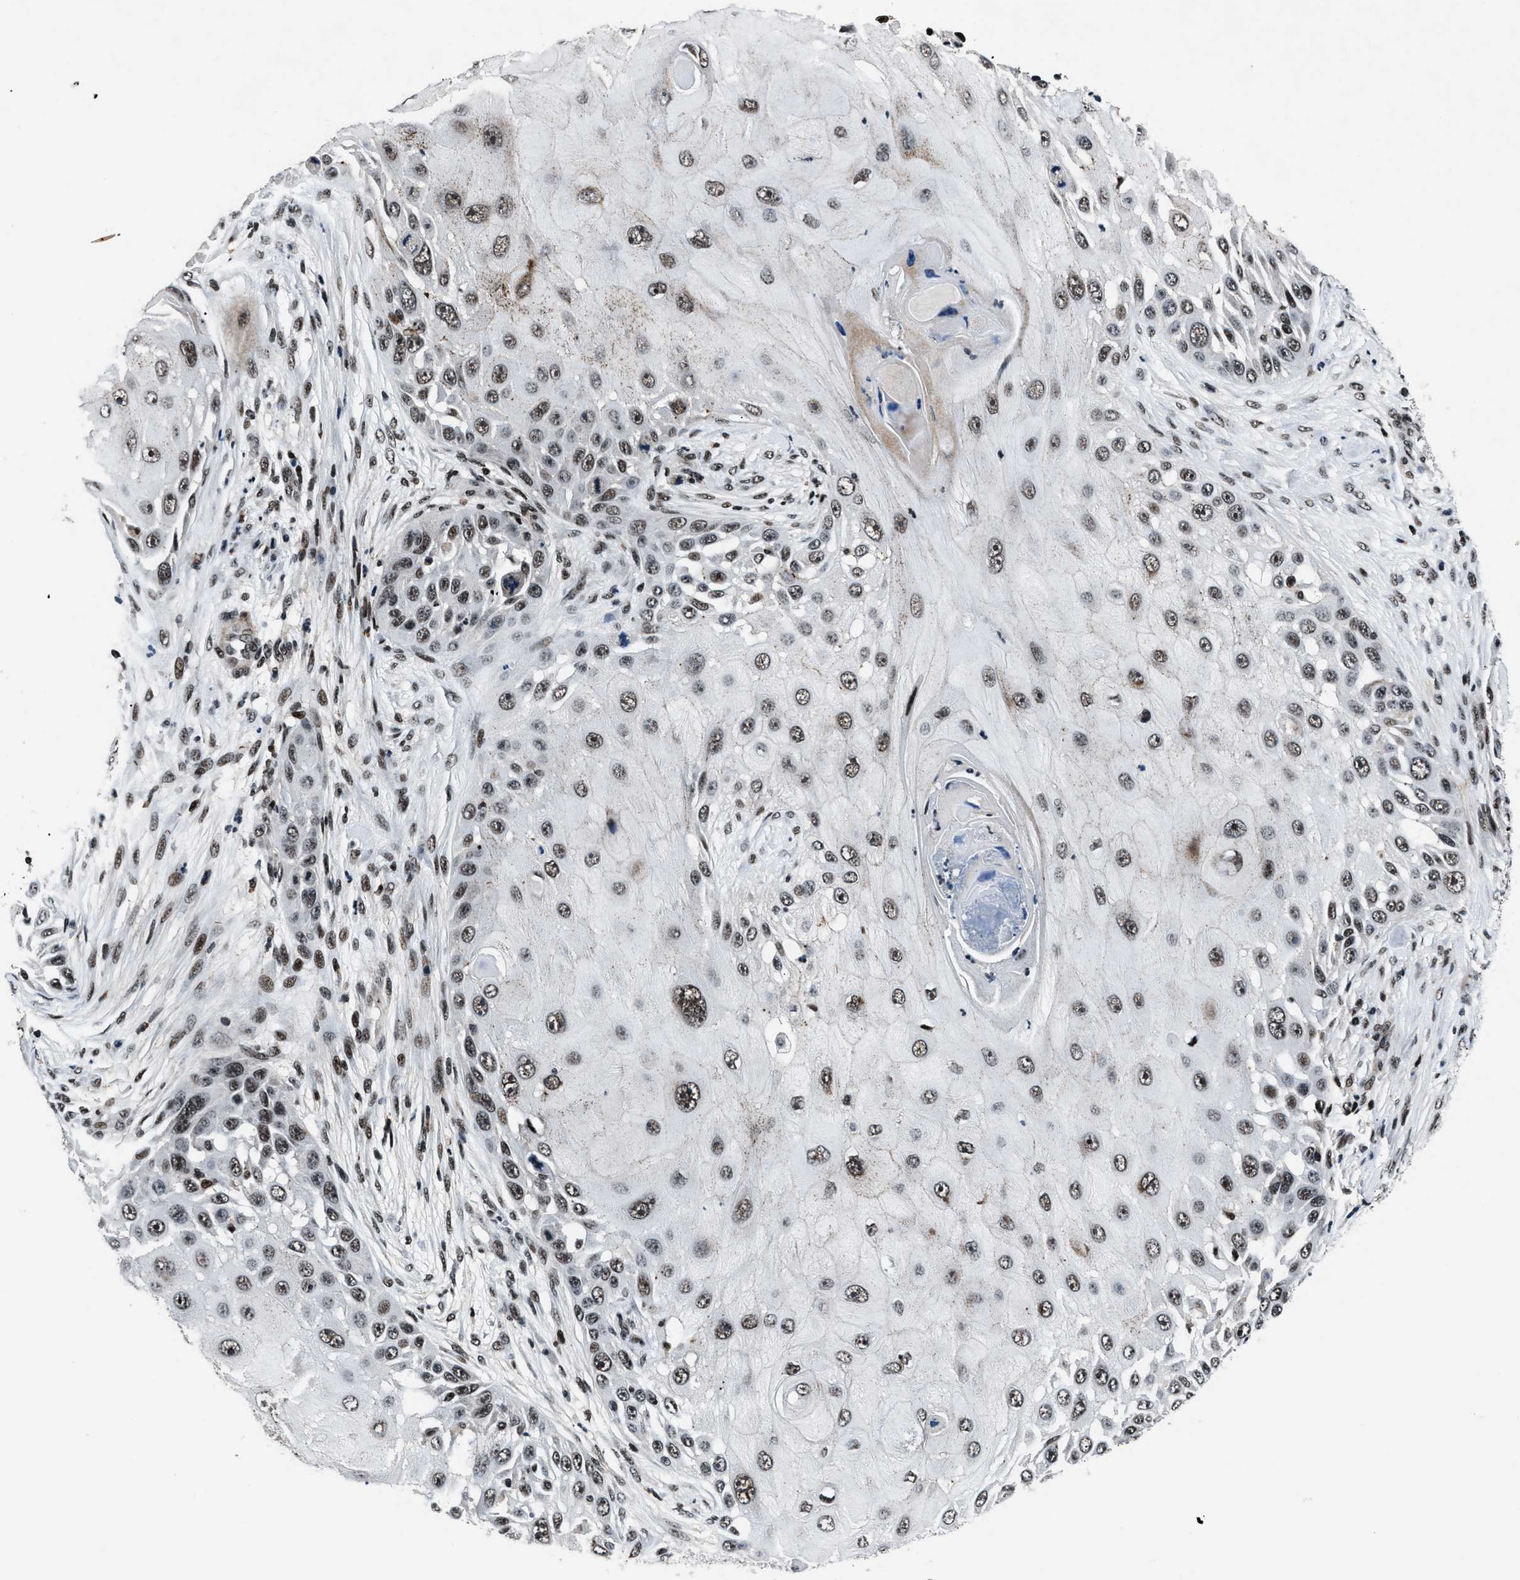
{"staining": {"intensity": "strong", "quantity": ">75%", "location": "nuclear"}, "tissue": "skin cancer", "cell_type": "Tumor cells", "image_type": "cancer", "snomed": [{"axis": "morphology", "description": "Squamous cell carcinoma, NOS"}, {"axis": "topography", "description": "Skin"}], "caption": "This photomicrograph displays IHC staining of skin cancer, with high strong nuclear positivity in about >75% of tumor cells.", "gene": "SMARCB1", "patient": {"sex": "female", "age": 44}}